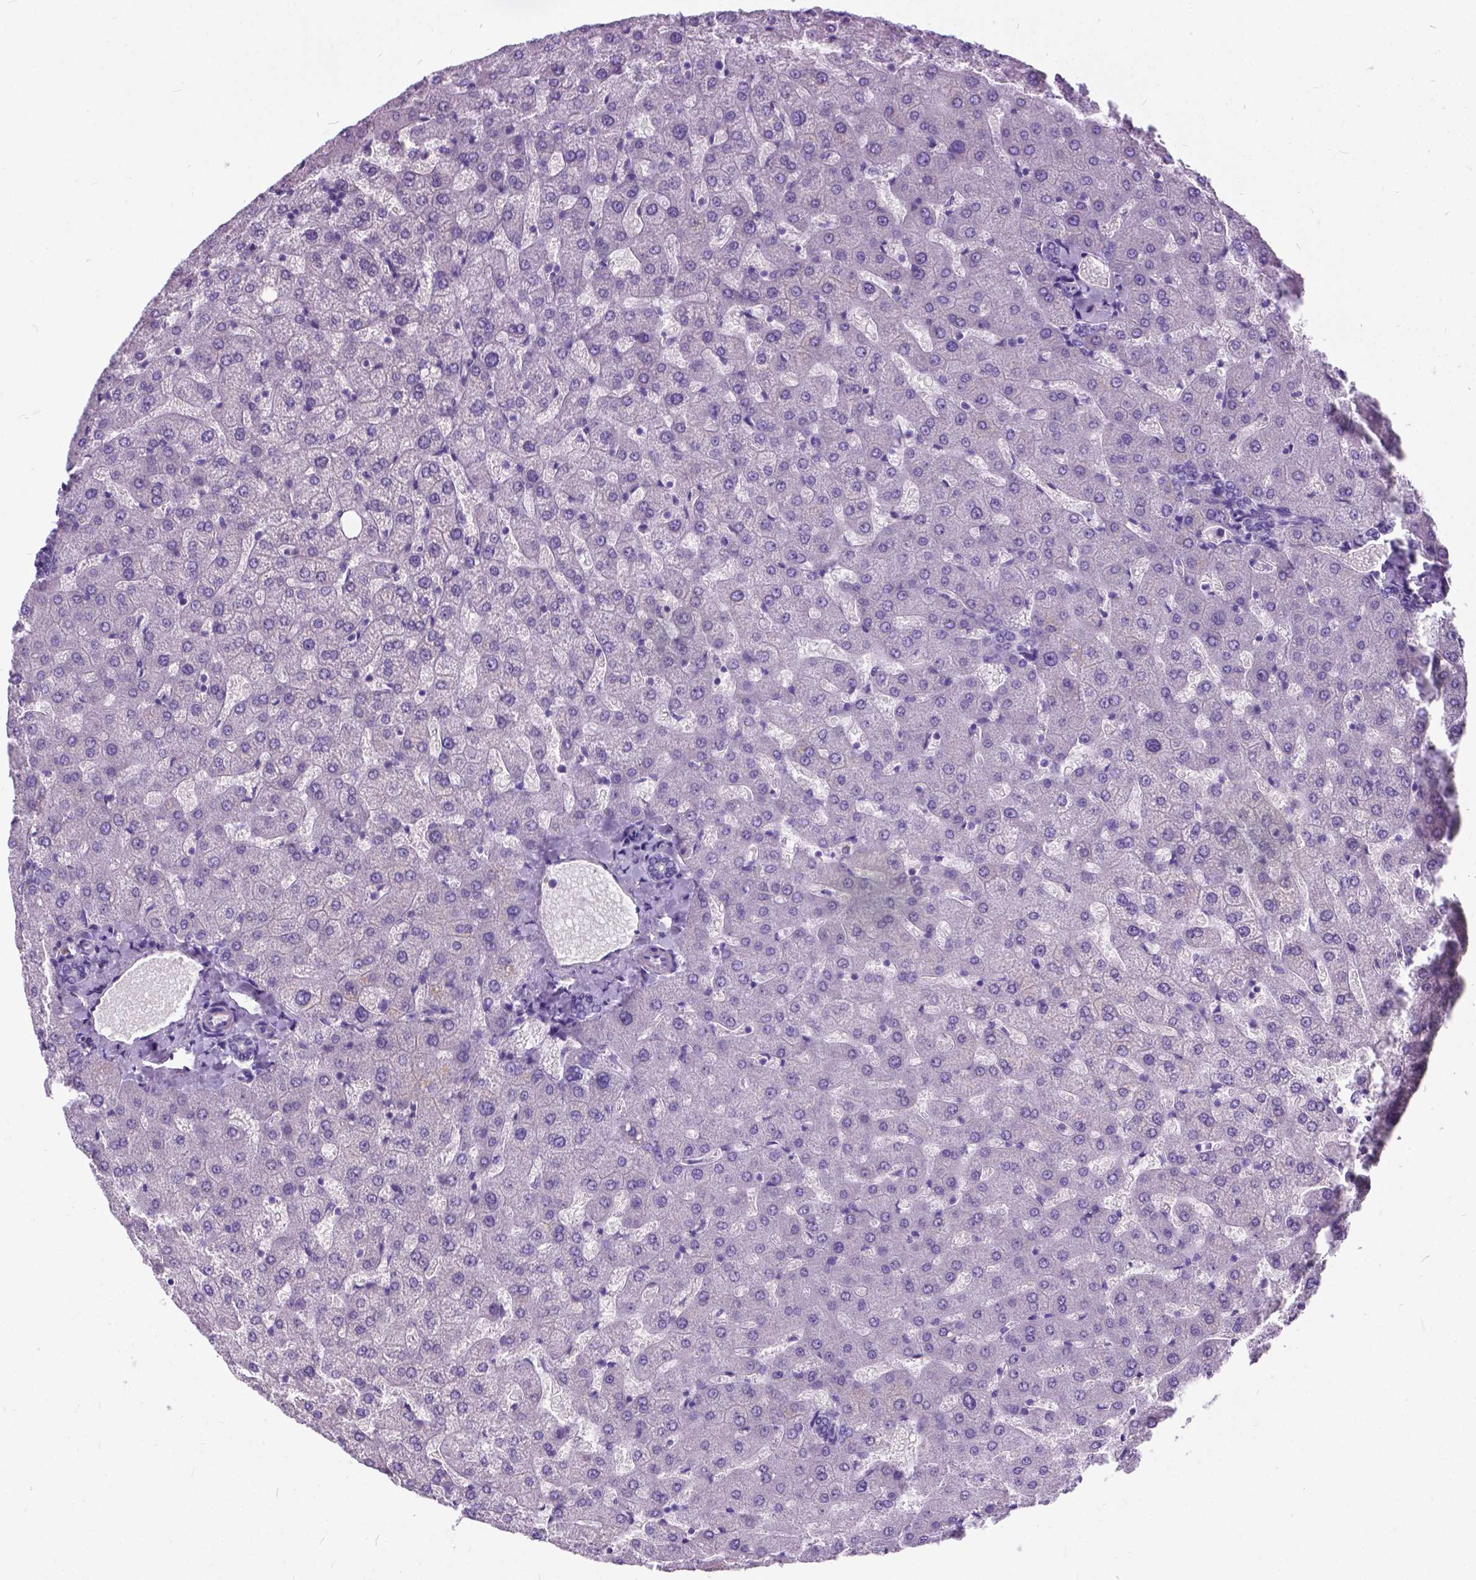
{"staining": {"intensity": "negative", "quantity": "none", "location": "none"}, "tissue": "liver", "cell_type": "Cholangiocytes", "image_type": "normal", "snomed": [{"axis": "morphology", "description": "Normal tissue, NOS"}, {"axis": "topography", "description": "Liver"}], "caption": "Cholangiocytes are negative for protein expression in benign human liver. Brightfield microscopy of immunohistochemistry stained with DAB (brown) and hematoxylin (blue), captured at high magnification.", "gene": "BSND", "patient": {"sex": "female", "age": 50}}